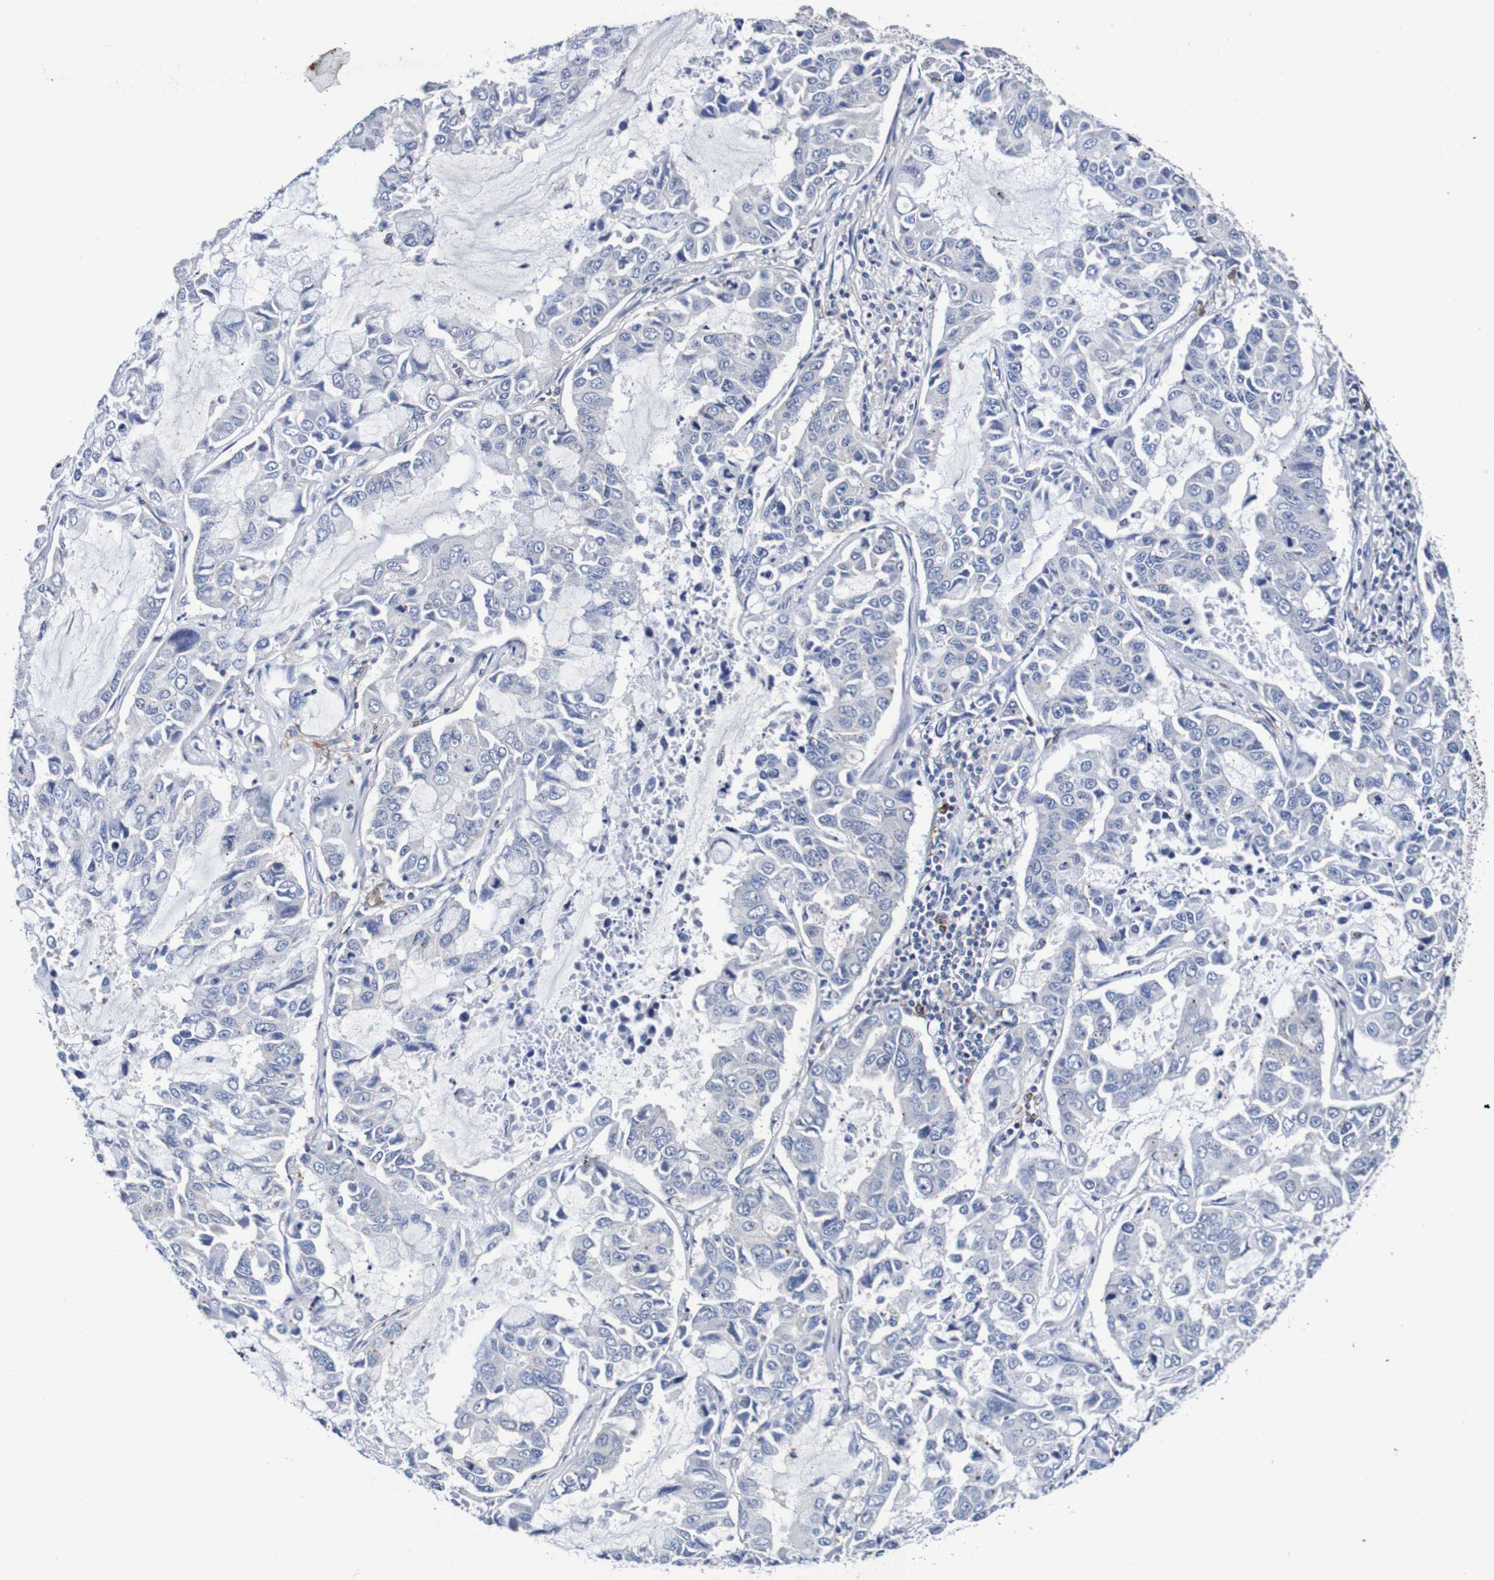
{"staining": {"intensity": "negative", "quantity": "none", "location": "none"}, "tissue": "lung cancer", "cell_type": "Tumor cells", "image_type": "cancer", "snomed": [{"axis": "morphology", "description": "Adenocarcinoma, NOS"}, {"axis": "topography", "description": "Lung"}], "caption": "A high-resolution histopathology image shows IHC staining of adenocarcinoma (lung), which shows no significant staining in tumor cells.", "gene": "SEZ6", "patient": {"sex": "male", "age": 64}}